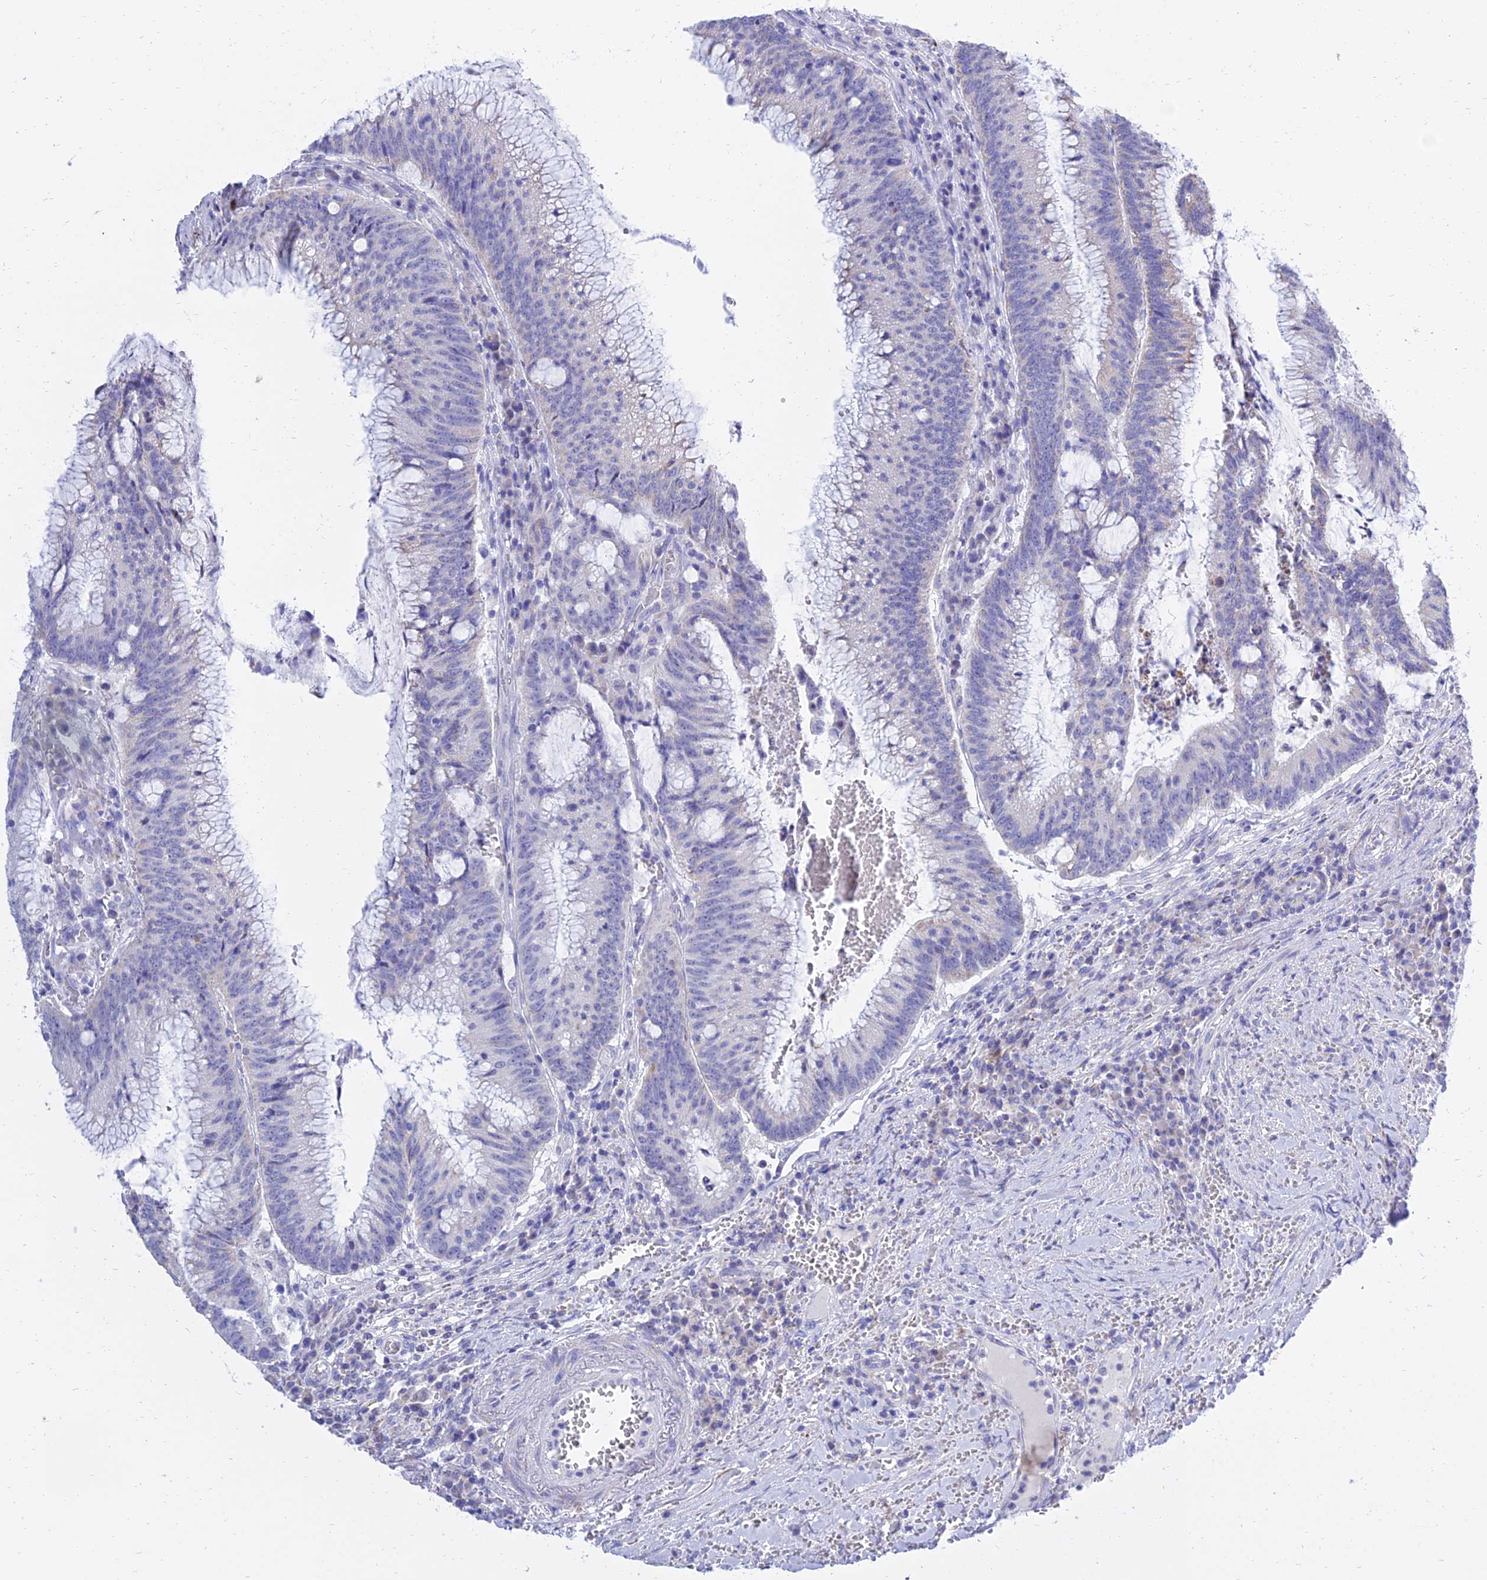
{"staining": {"intensity": "negative", "quantity": "none", "location": "none"}, "tissue": "colorectal cancer", "cell_type": "Tumor cells", "image_type": "cancer", "snomed": [{"axis": "morphology", "description": "Adenocarcinoma, NOS"}, {"axis": "topography", "description": "Rectum"}], "caption": "This is an immunohistochemistry micrograph of human colorectal cancer. There is no staining in tumor cells.", "gene": "PKN3", "patient": {"sex": "female", "age": 77}}